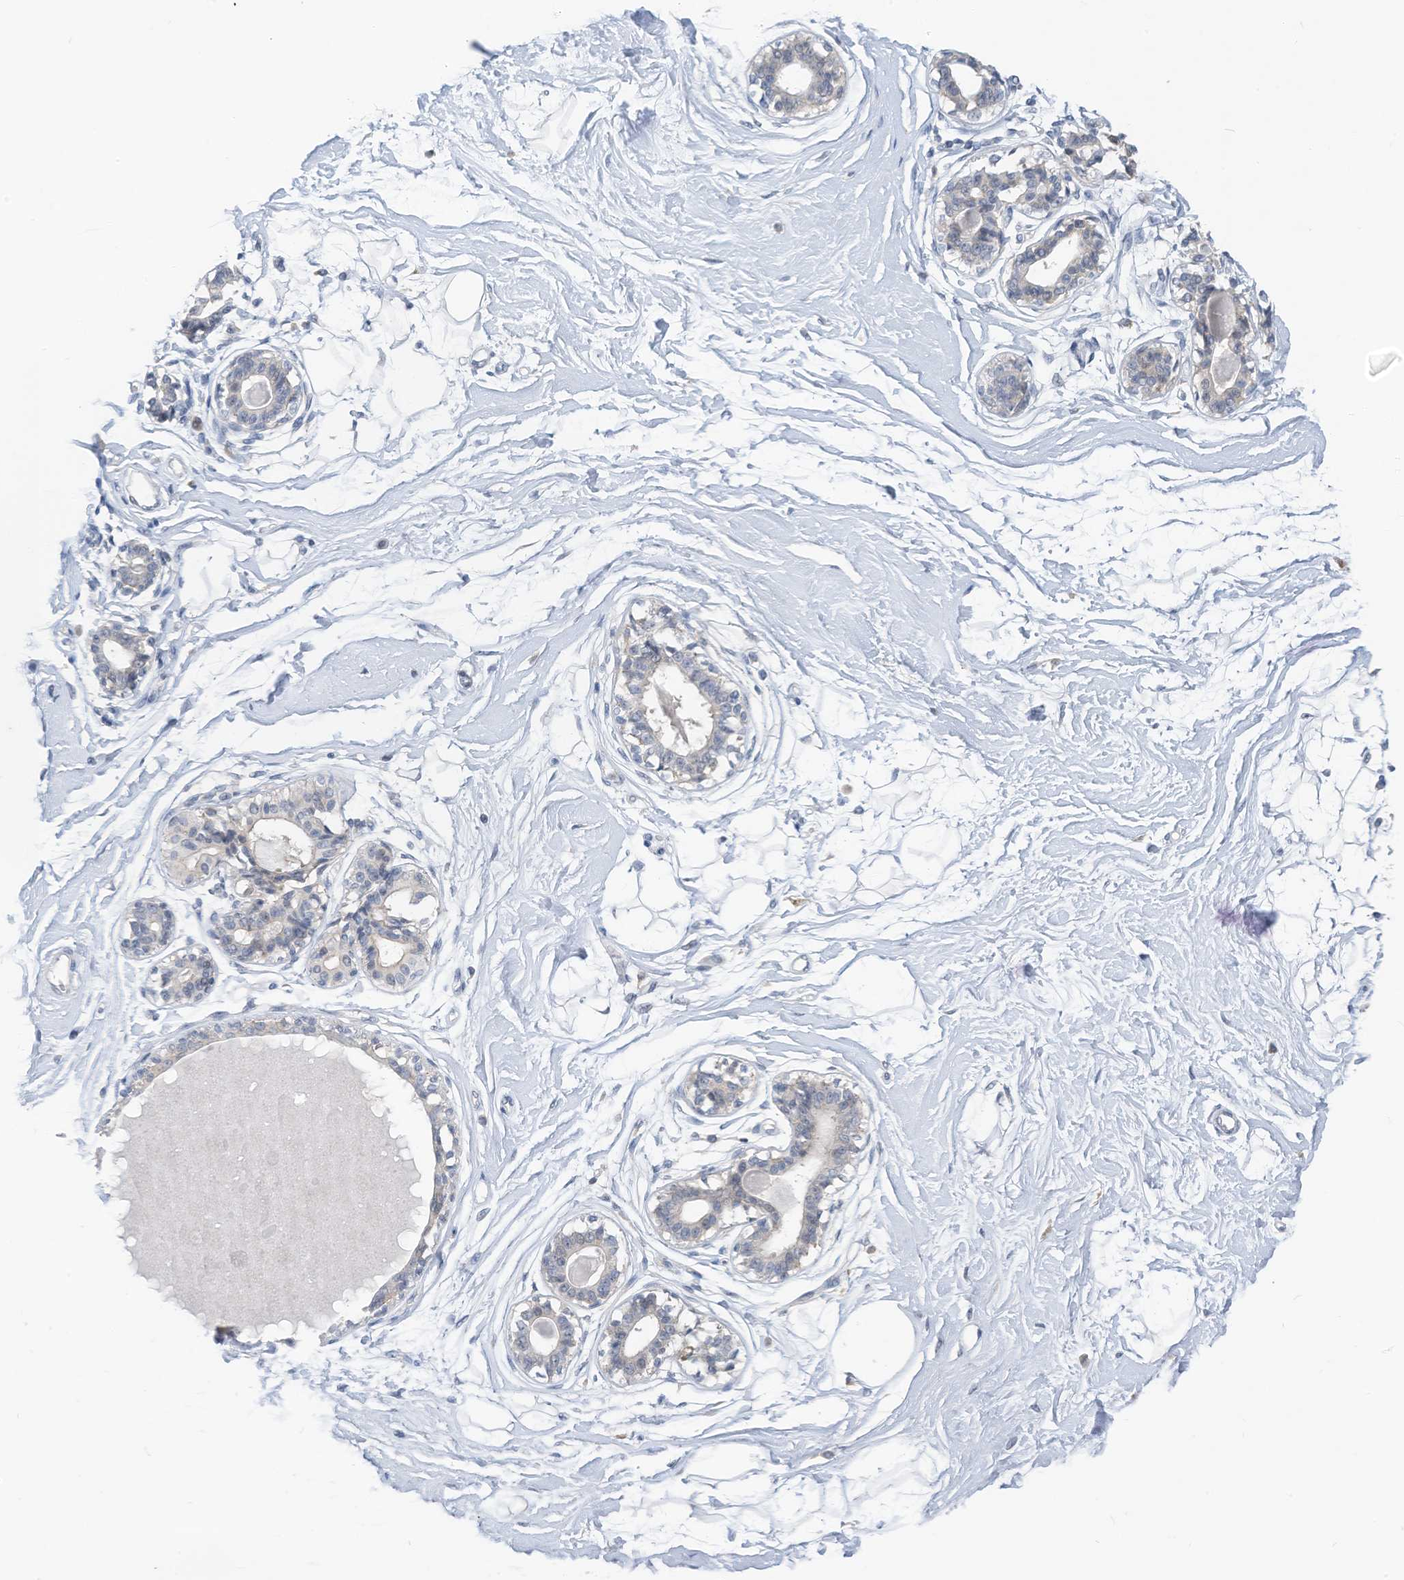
{"staining": {"intensity": "negative", "quantity": "none", "location": "none"}, "tissue": "breast", "cell_type": "Adipocytes", "image_type": "normal", "snomed": [{"axis": "morphology", "description": "Normal tissue, NOS"}, {"axis": "topography", "description": "Breast"}], "caption": "Immunohistochemical staining of benign breast displays no significant expression in adipocytes. (DAB immunohistochemistry (IHC) with hematoxylin counter stain).", "gene": "LDAH", "patient": {"sex": "female", "age": 45}}